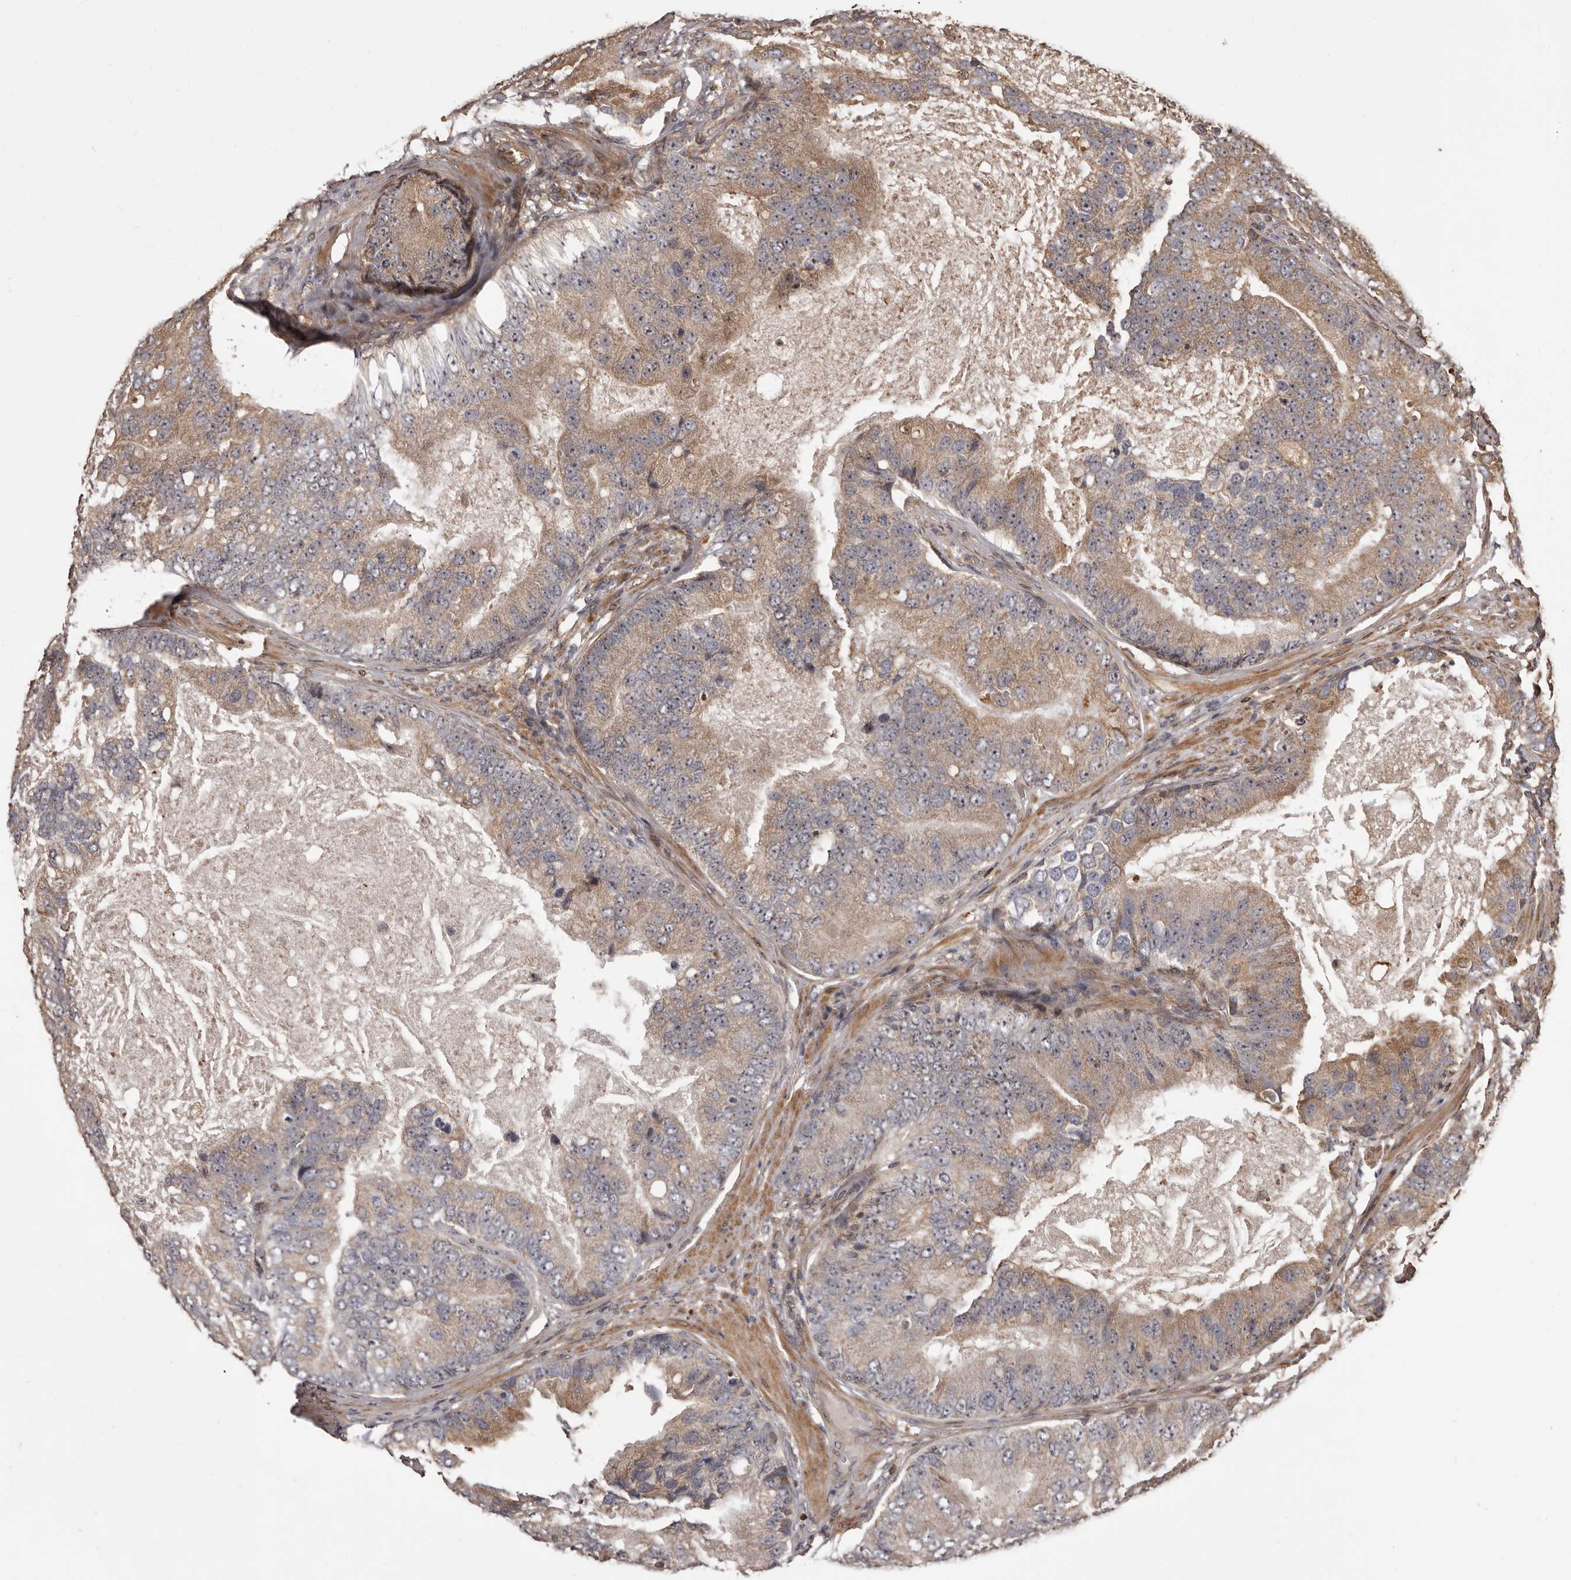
{"staining": {"intensity": "weak", "quantity": ">75%", "location": "cytoplasmic/membranous"}, "tissue": "prostate cancer", "cell_type": "Tumor cells", "image_type": "cancer", "snomed": [{"axis": "morphology", "description": "Adenocarcinoma, High grade"}, {"axis": "topography", "description": "Prostate"}], "caption": "Weak cytoplasmic/membranous positivity is present in about >75% of tumor cells in prostate cancer.", "gene": "ZCCHC7", "patient": {"sex": "male", "age": 70}}